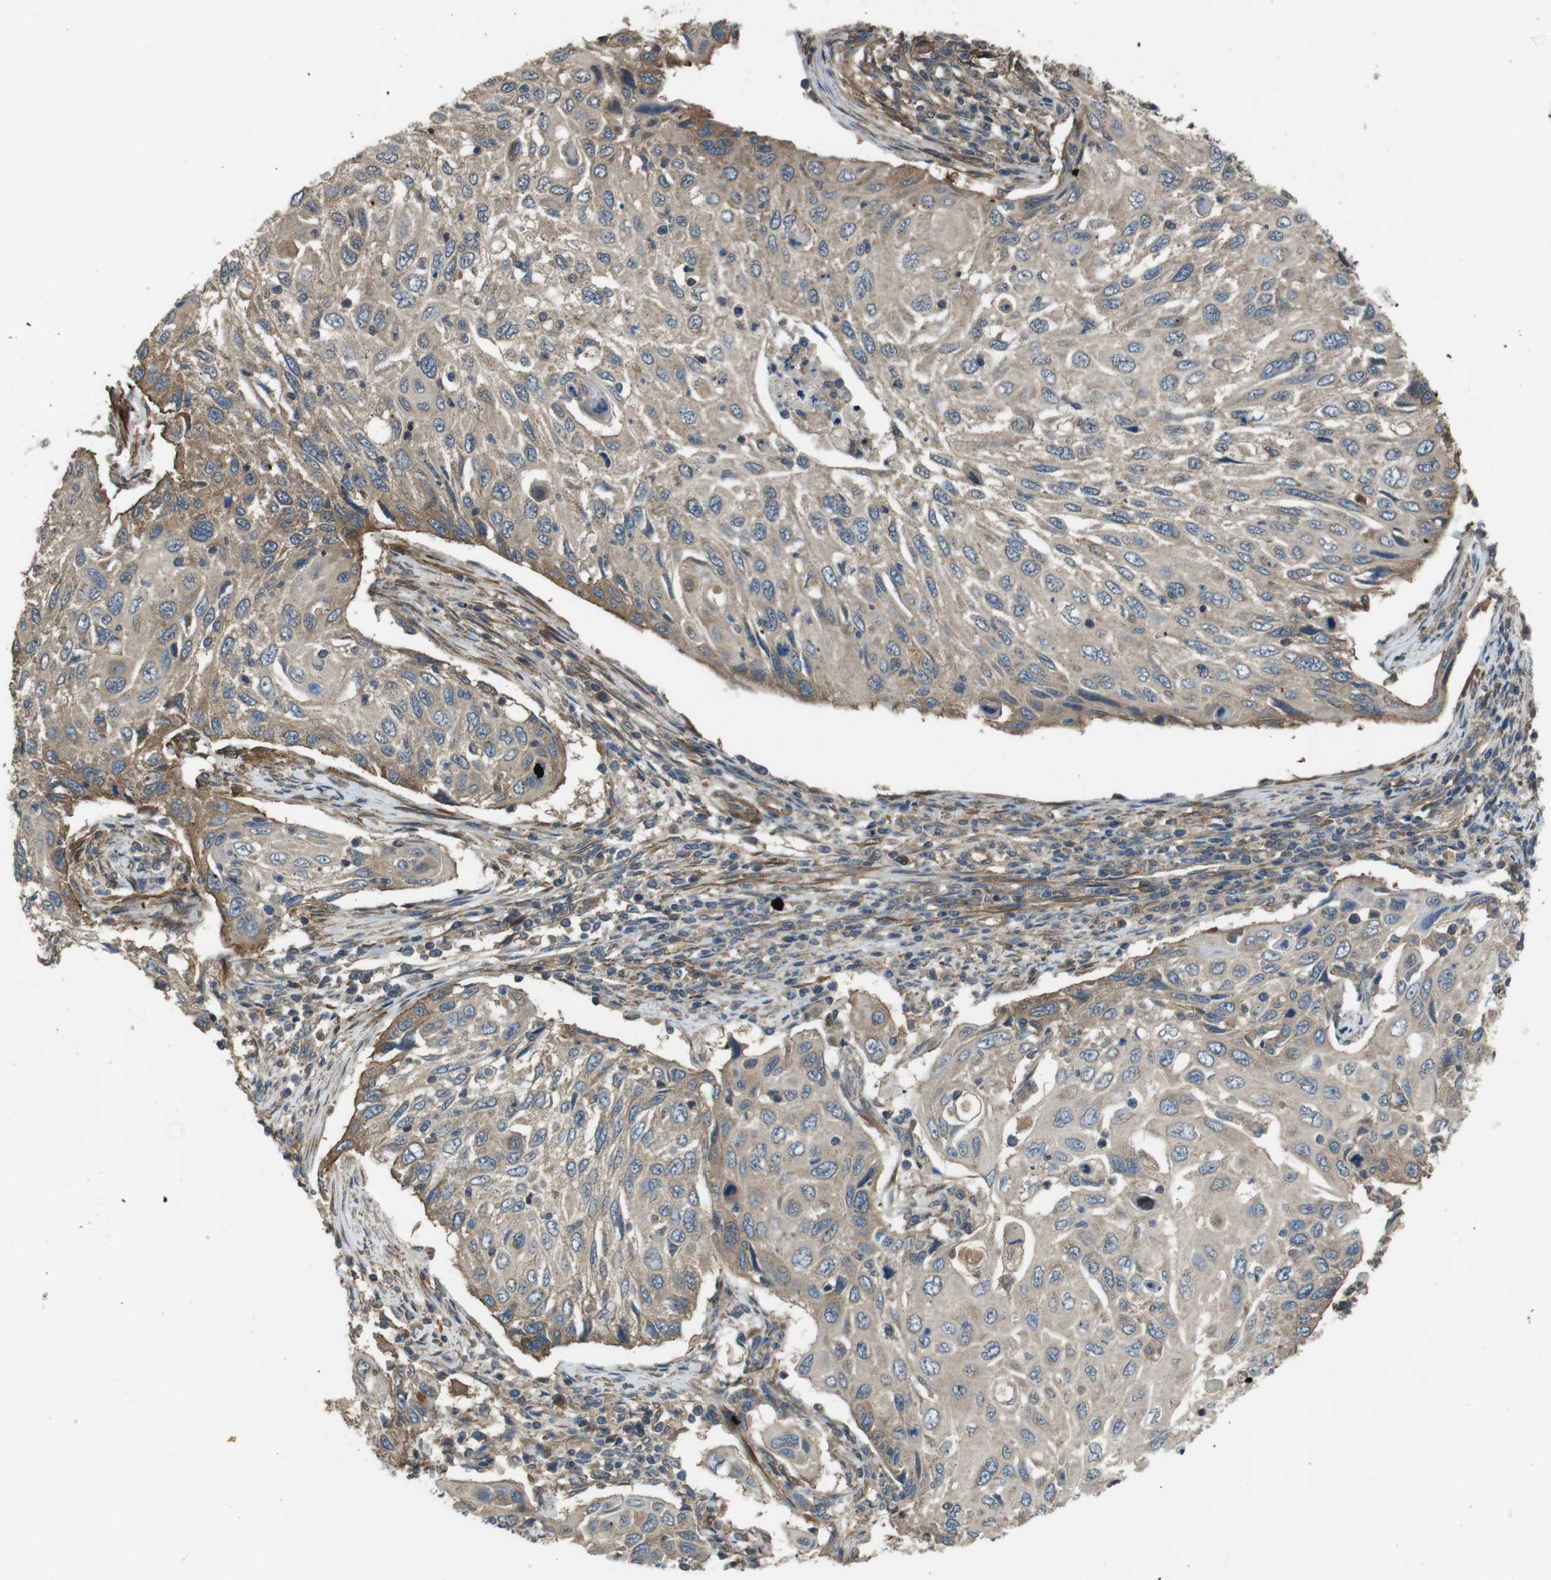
{"staining": {"intensity": "weak", "quantity": ">75%", "location": "cytoplasmic/membranous"}, "tissue": "cervical cancer", "cell_type": "Tumor cells", "image_type": "cancer", "snomed": [{"axis": "morphology", "description": "Squamous cell carcinoma, NOS"}, {"axis": "topography", "description": "Cervix"}], "caption": "Immunohistochemistry (IHC) micrograph of cervical cancer stained for a protein (brown), which displays low levels of weak cytoplasmic/membranous staining in about >75% of tumor cells.", "gene": "FUT2", "patient": {"sex": "female", "age": 70}}